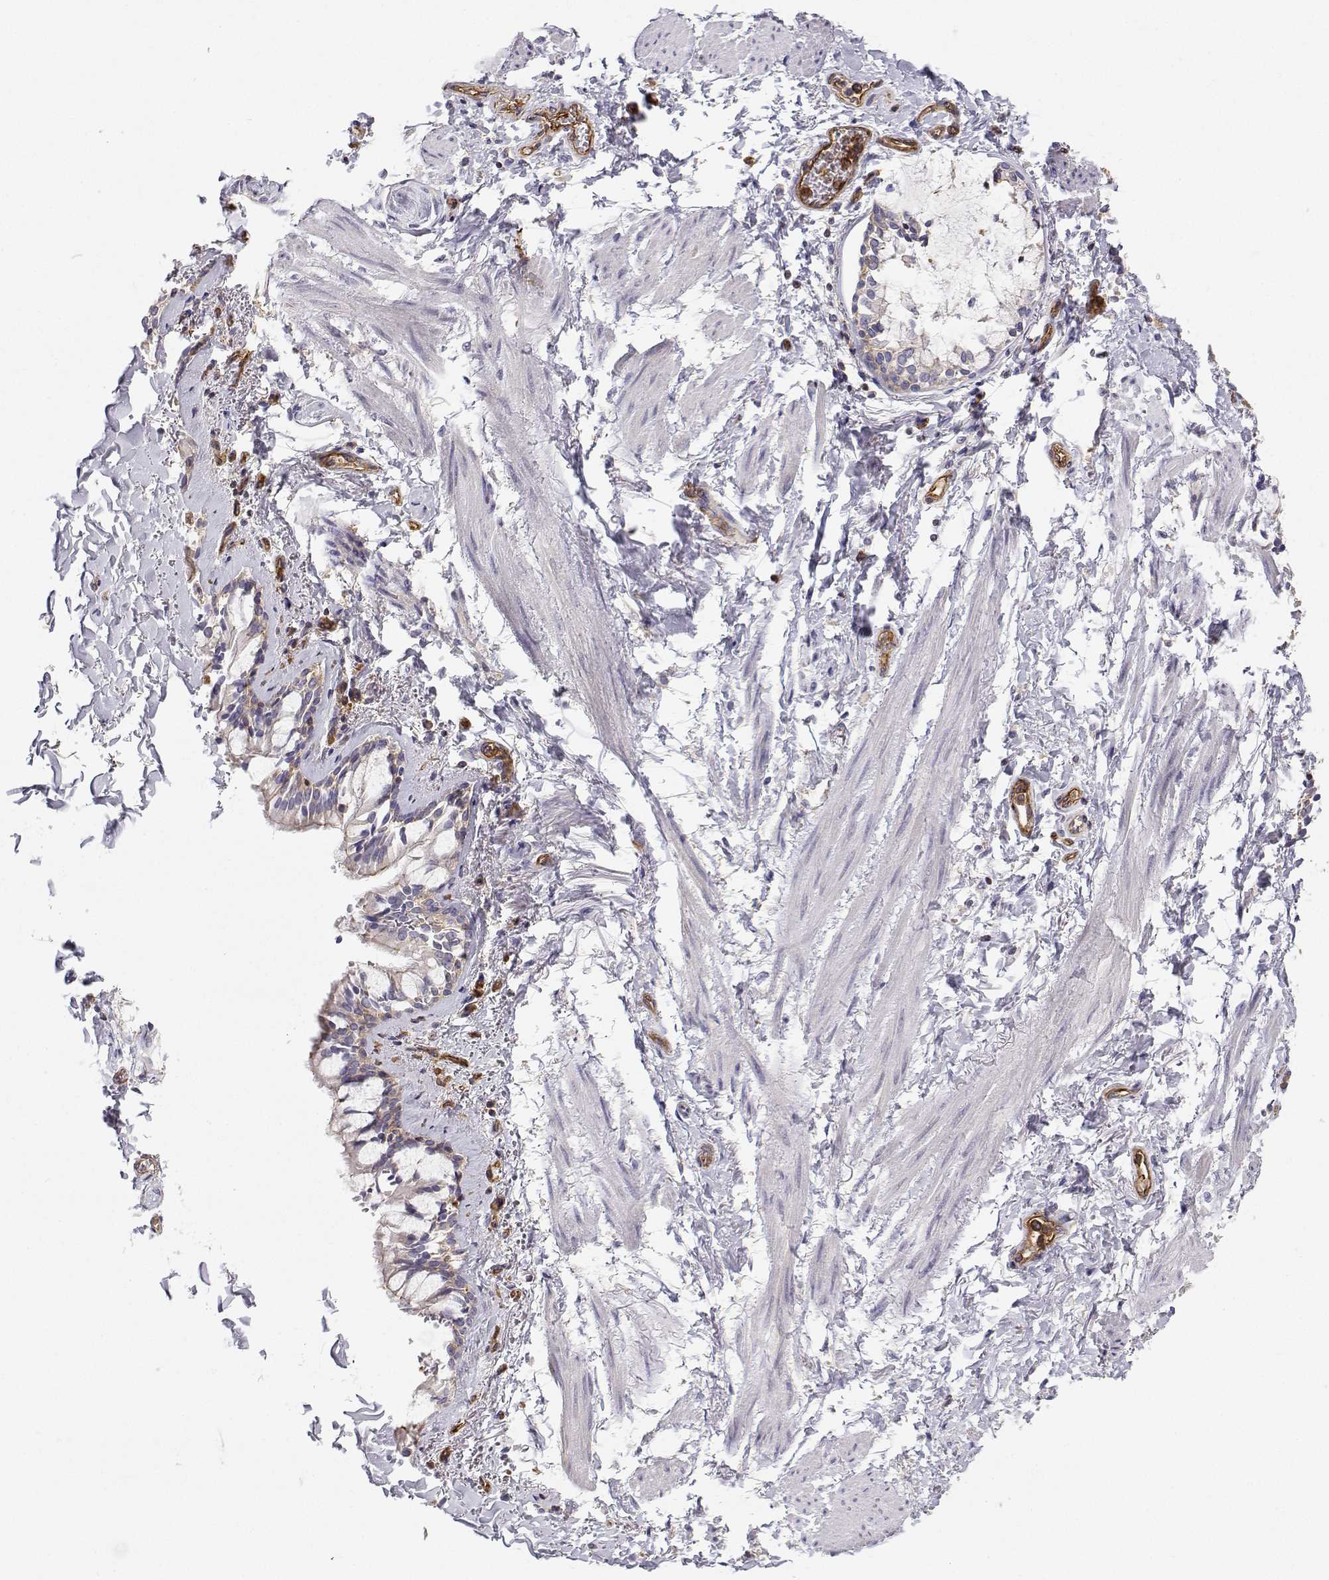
{"staining": {"intensity": "weak", "quantity": "<25%", "location": "cytoplasmic/membranous"}, "tissue": "adipose tissue", "cell_type": "Adipocytes", "image_type": "normal", "snomed": [{"axis": "morphology", "description": "Normal tissue, NOS"}, {"axis": "topography", "description": "Cartilage tissue"}, {"axis": "topography", "description": "Bronchus"}, {"axis": "topography", "description": "Peripheral nerve tissue"}], "caption": "DAB (3,3'-diaminobenzidine) immunohistochemical staining of benign human adipose tissue displays no significant expression in adipocytes. (Brightfield microscopy of DAB immunohistochemistry (IHC) at high magnification).", "gene": "MYH9", "patient": {"sex": "male", "age": 67}}